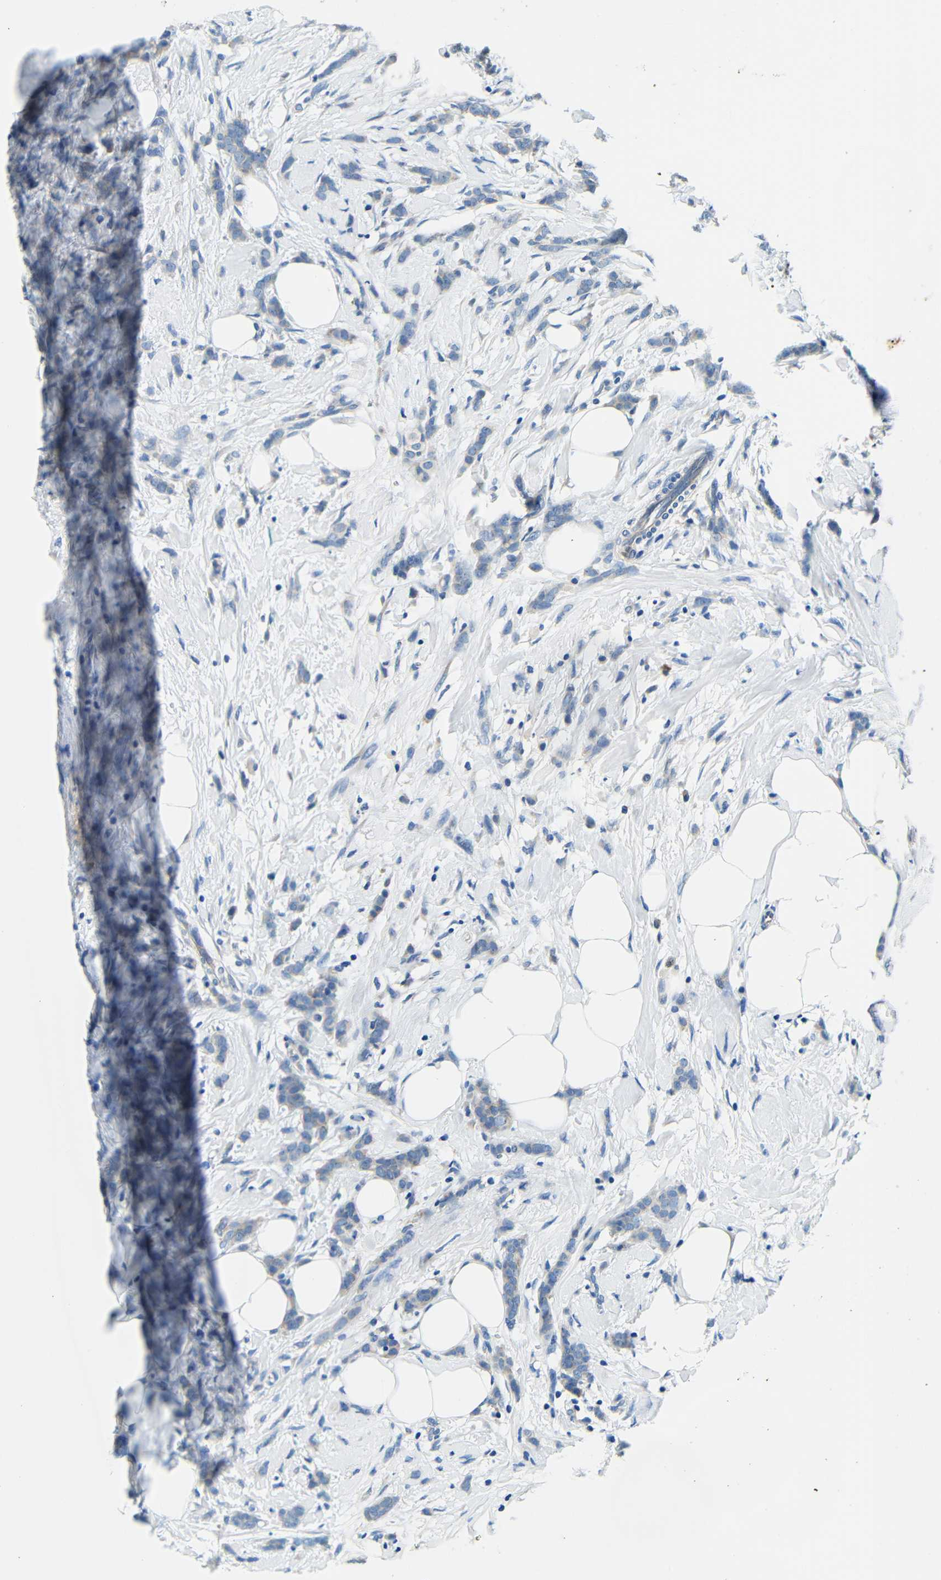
{"staining": {"intensity": "weak", "quantity": "<25%", "location": "cytoplasmic/membranous"}, "tissue": "breast cancer", "cell_type": "Tumor cells", "image_type": "cancer", "snomed": [{"axis": "morphology", "description": "Lobular carcinoma, in situ"}, {"axis": "morphology", "description": "Lobular carcinoma"}, {"axis": "topography", "description": "Breast"}], "caption": "DAB immunohistochemical staining of breast cancer demonstrates no significant expression in tumor cells.", "gene": "FMO5", "patient": {"sex": "female", "age": 41}}